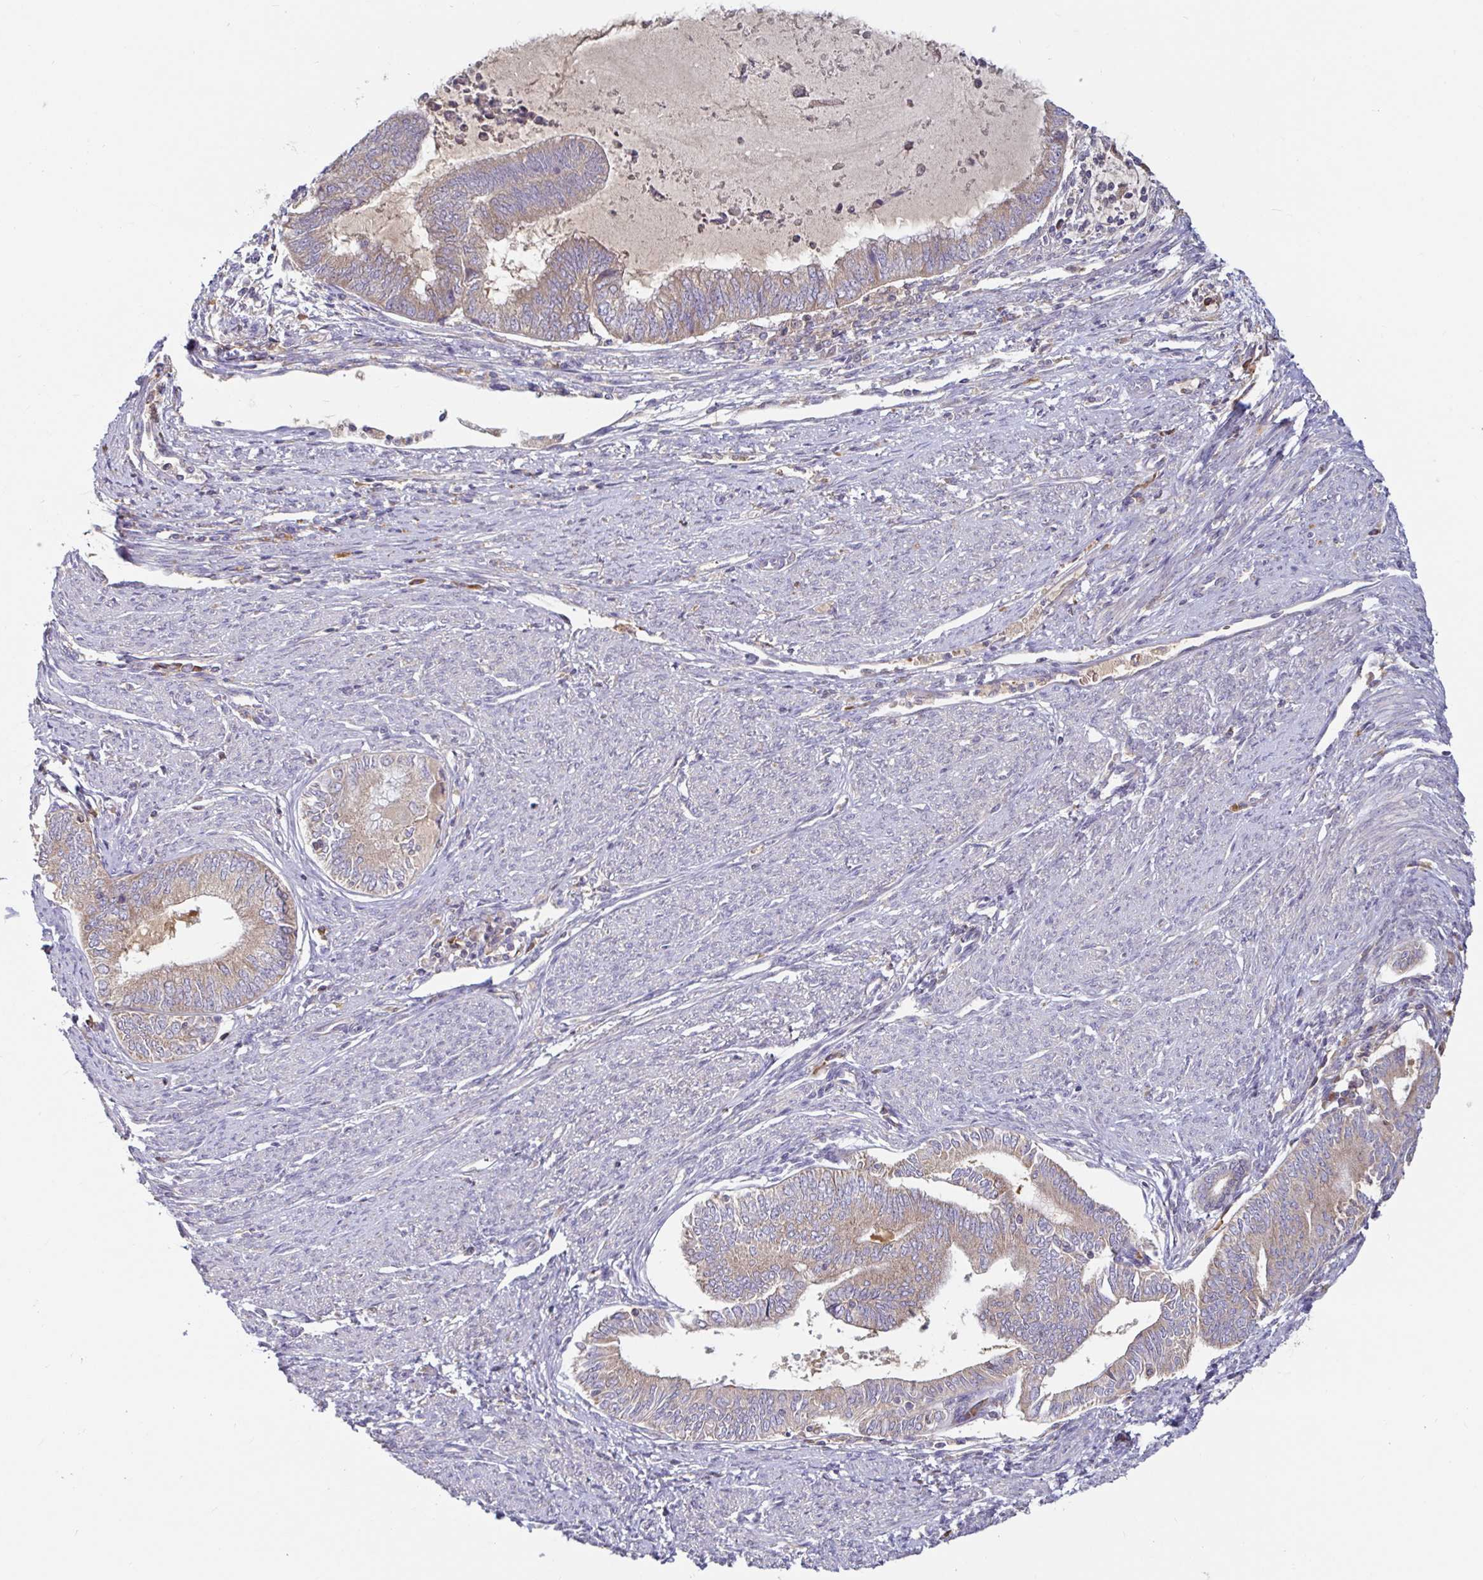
{"staining": {"intensity": "weak", "quantity": "25%-75%", "location": "cytoplasmic/membranous"}, "tissue": "endometrial cancer", "cell_type": "Tumor cells", "image_type": "cancer", "snomed": [{"axis": "morphology", "description": "Adenocarcinoma, NOS"}, {"axis": "topography", "description": "Endometrium"}], "caption": "Brown immunohistochemical staining in adenocarcinoma (endometrial) demonstrates weak cytoplasmic/membranous staining in approximately 25%-75% of tumor cells.", "gene": "LARP1", "patient": {"sex": "female", "age": 79}}